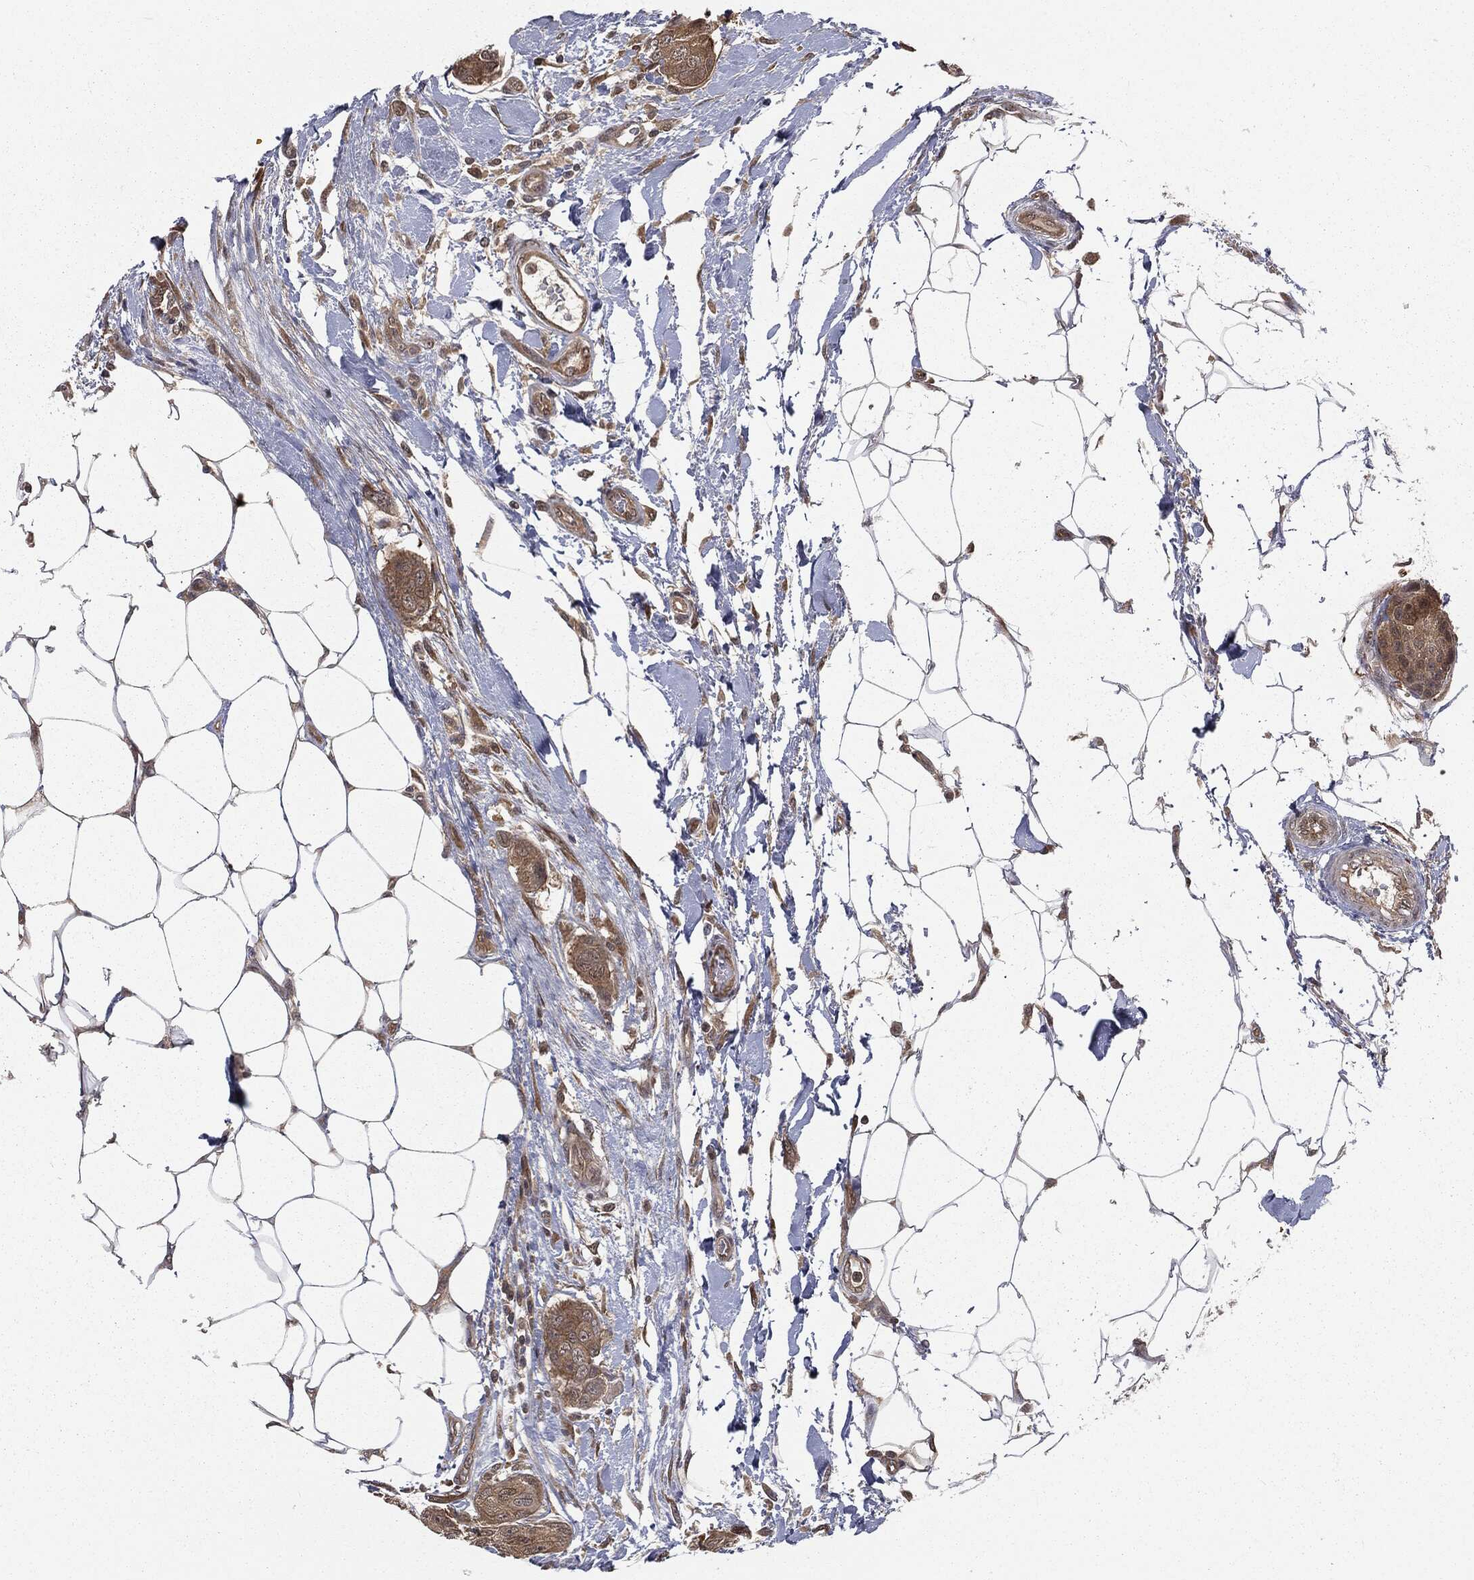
{"staining": {"intensity": "moderate", "quantity": "25%-75%", "location": "cytoplasmic/membranous"}, "tissue": "breast cancer", "cell_type": "Tumor cells", "image_type": "cancer", "snomed": [{"axis": "morphology", "description": "Duct carcinoma"}, {"axis": "topography", "description": "Breast"}, {"axis": "topography", "description": "Lymph node"}], "caption": "High-power microscopy captured an immunohistochemistry (IHC) micrograph of breast cancer (infiltrating ductal carcinoma), revealing moderate cytoplasmic/membranous positivity in approximately 25%-75% of tumor cells.", "gene": "FBXO7", "patient": {"sex": "female", "age": 80}}